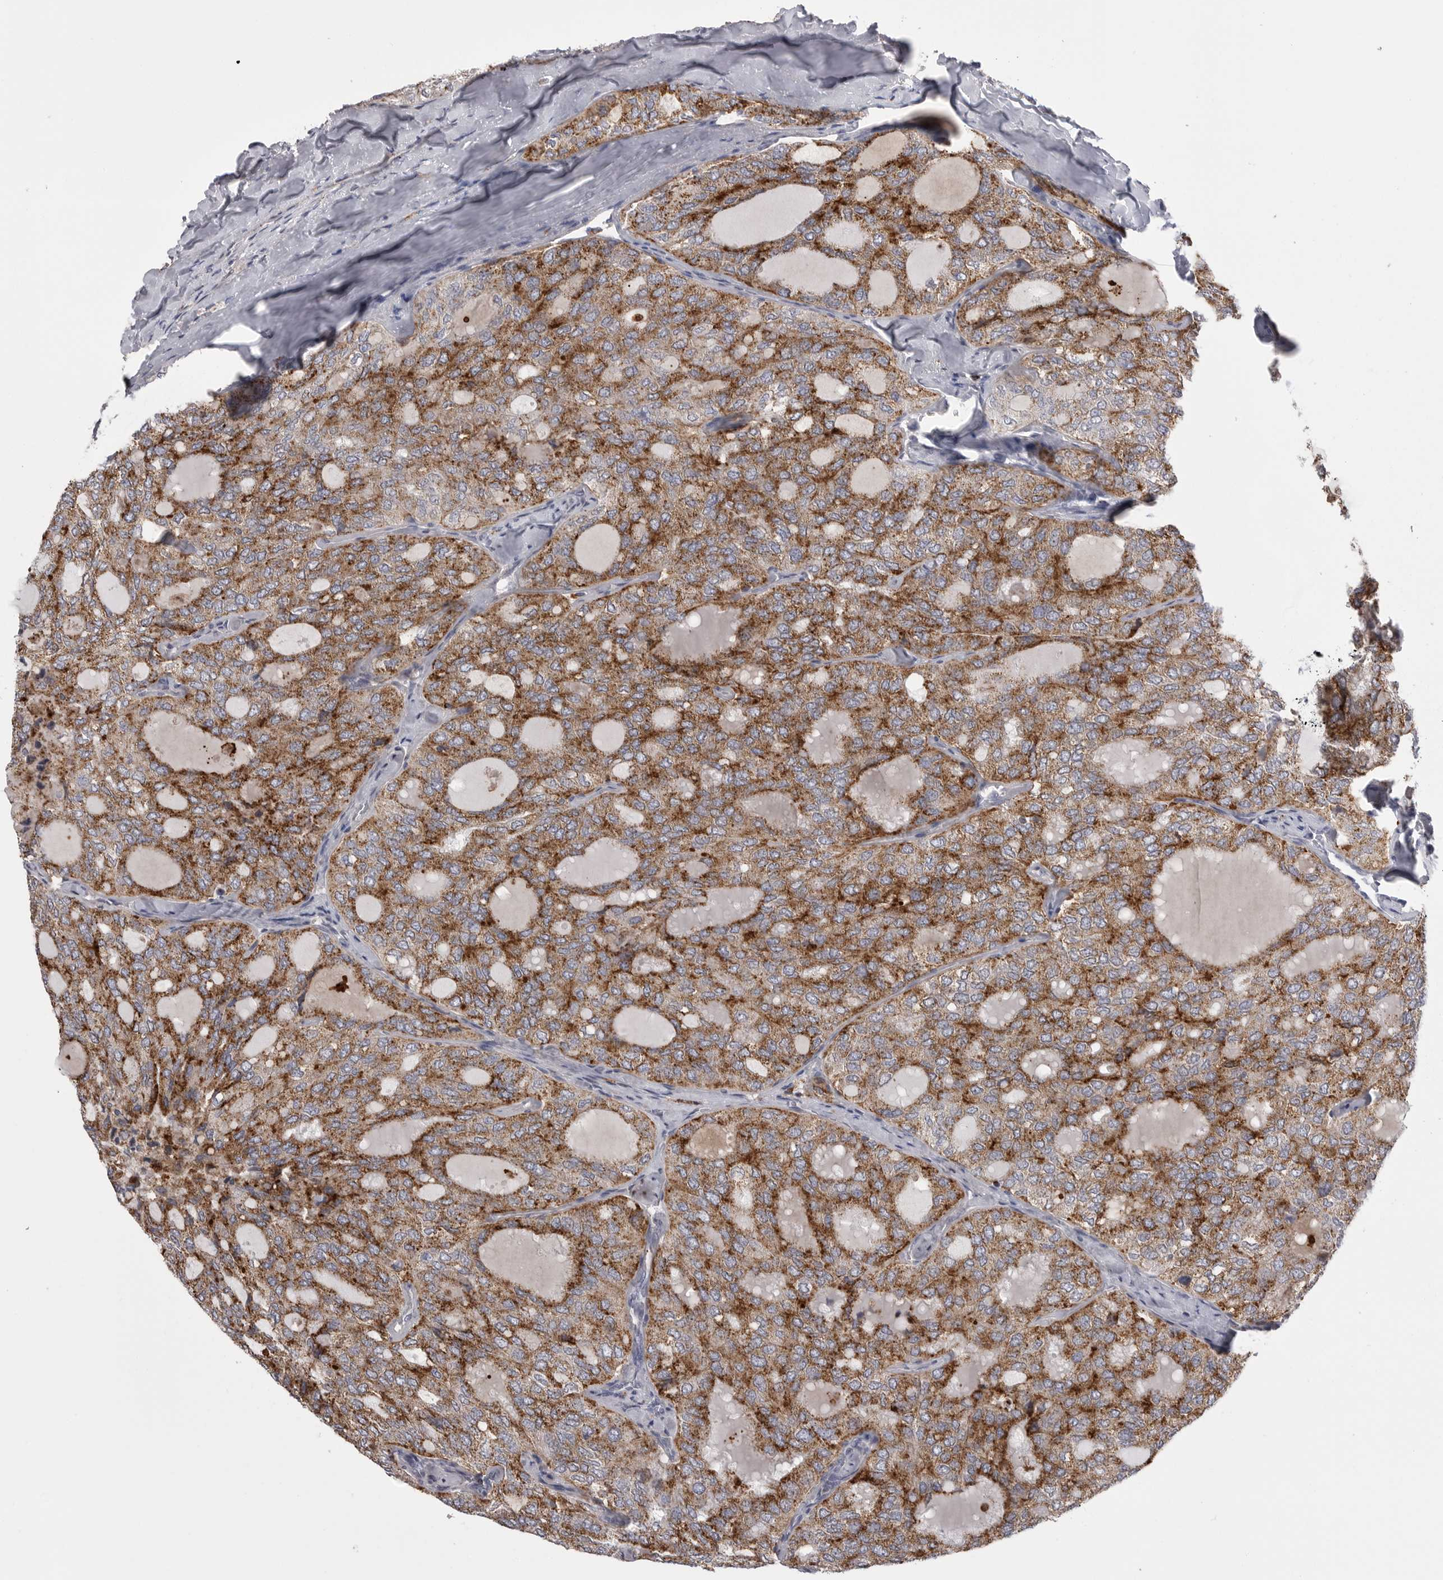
{"staining": {"intensity": "moderate", "quantity": ">75%", "location": "cytoplasmic/membranous"}, "tissue": "thyroid cancer", "cell_type": "Tumor cells", "image_type": "cancer", "snomed": [{"axis": "morphology", "description": "Follicular adenoma carcinoma, NOS"}, {"axis": "topography", "description": "Thyroid gland"}], "caption": "Protein expression analysis of thyroid follicular adenoma carcinoma shows moderate cytoplasmic/membranous staining in about >75% of tumor cells. (DAB IHC, brown staining for protein, blue staining for nuclei).", "gene": "PSPN", "patient": {"sex": "male", "age": 75}}